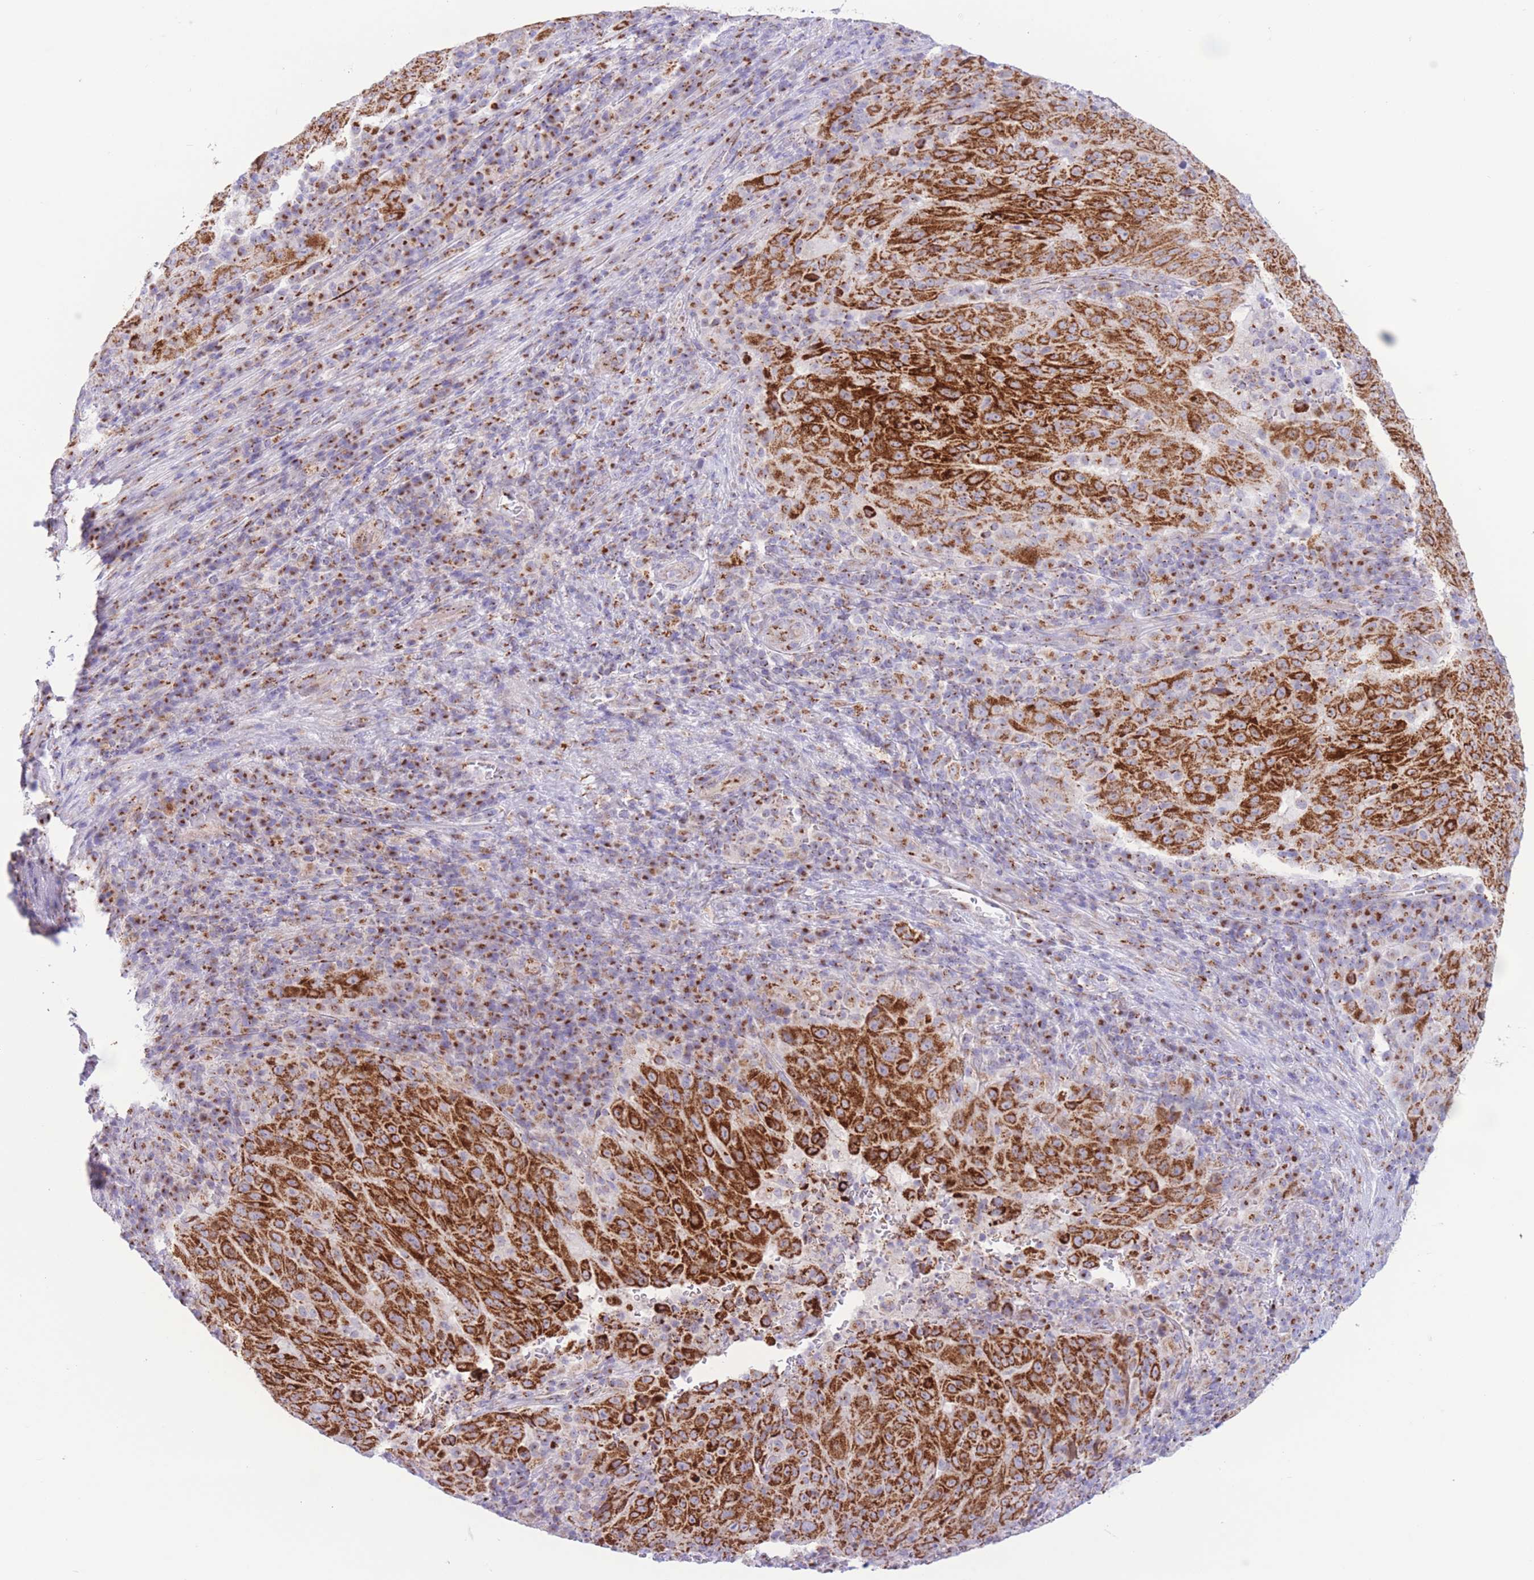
{"staining": {"intensity": "strong", "quantity": ">75%", "location": "cytoplasmic/membranous"}, "tissue": "pancreatic cancer", "cell_type": "Tumor cells", "image_type": "cancer", "snomed": [{"axis": "morphology", "description": "Adenocarcinoma, NOS"}, {"axis": "topography", "description": "Pancreas"}], "caption": "This photomicrograph demonstrates IHC staining of pancreatic adenocarcinoma, with high strong cytoplasmic/membranous expression in about >75% of tumor cells.", "gene": "MPND", "patient": {"sex": "male", "age": 63}}